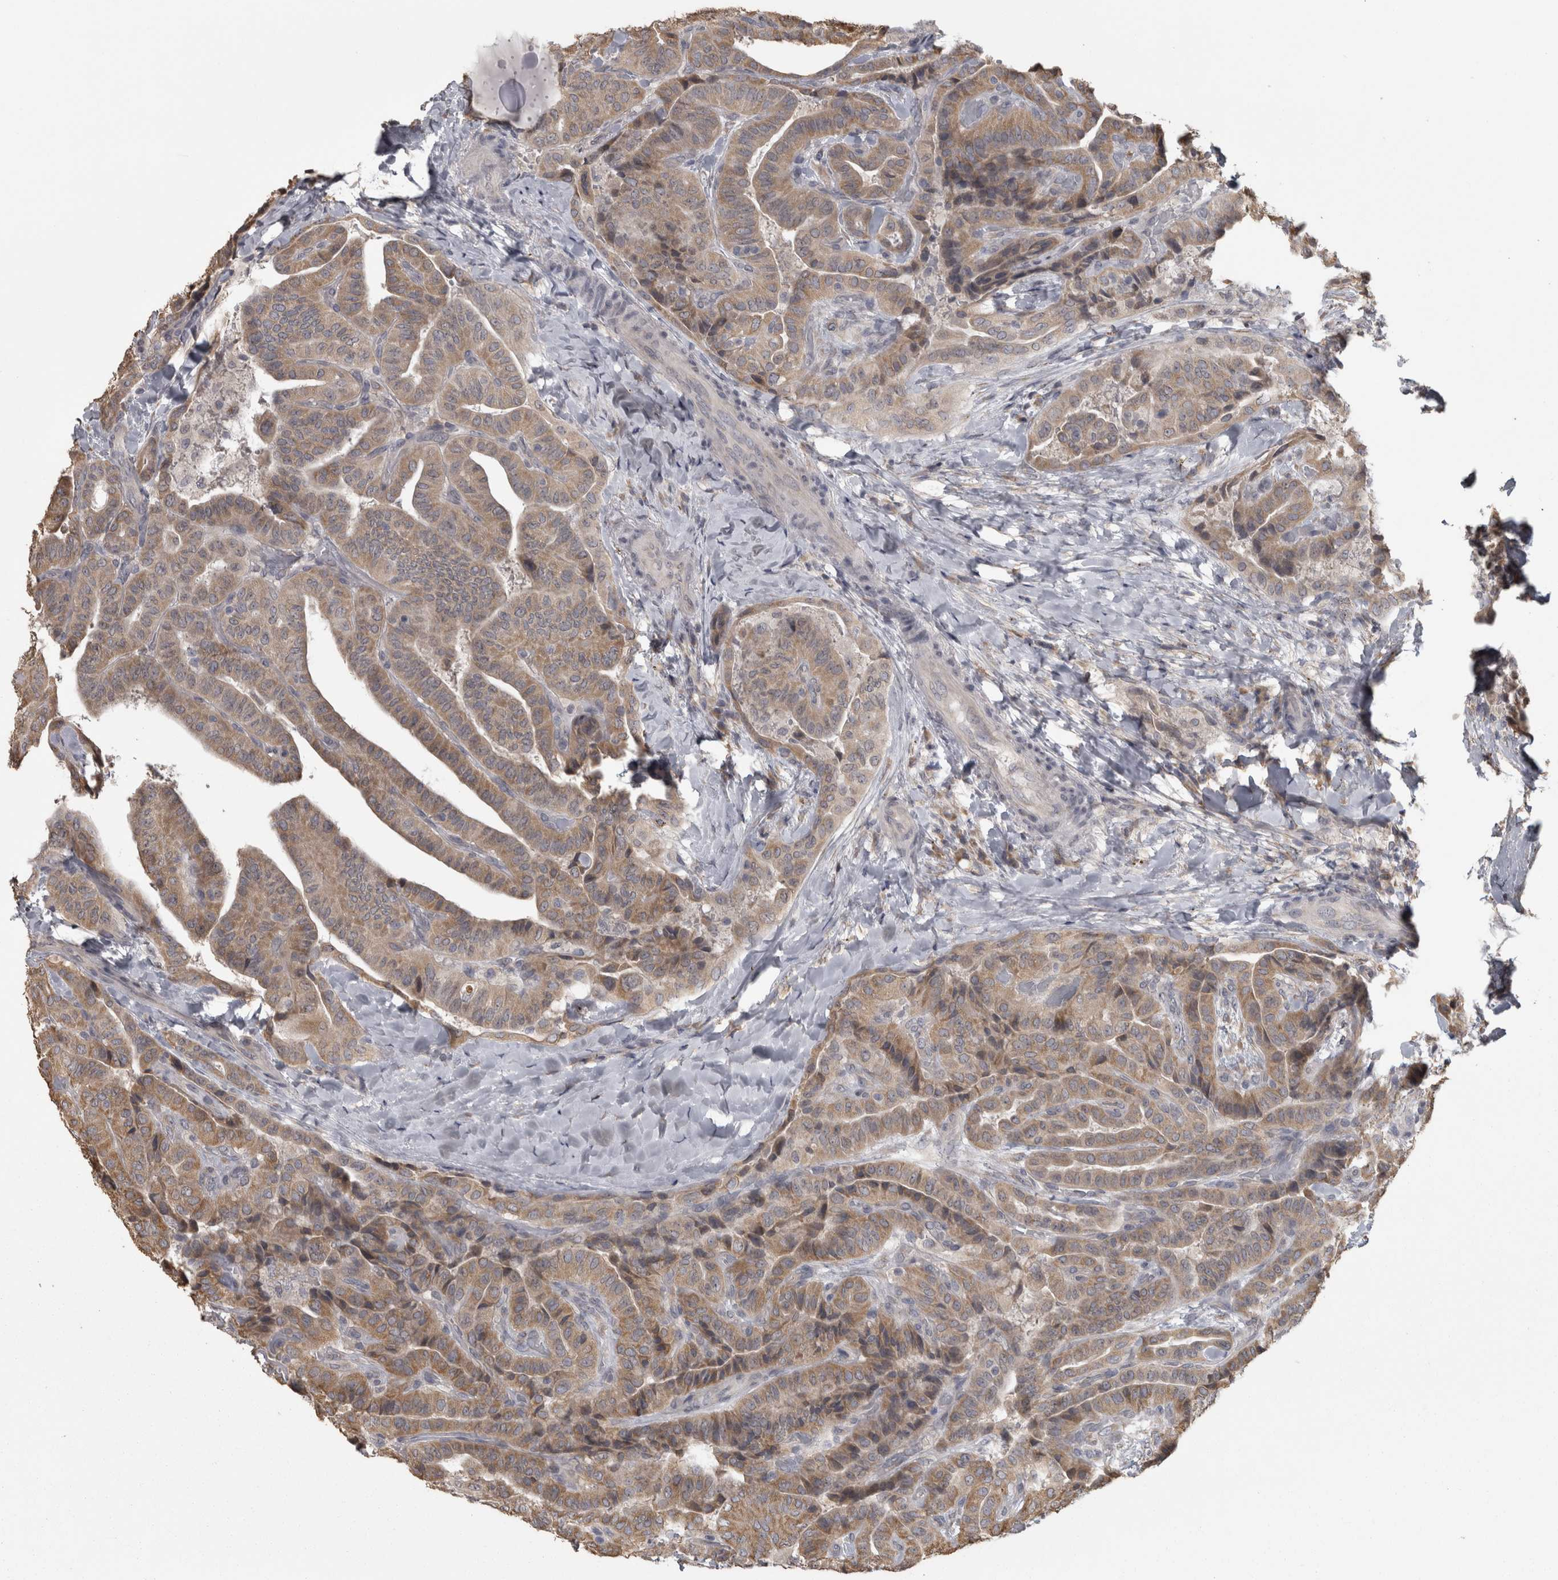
{"staining": {"intensity": "weak", "quantity": ">75%", "location": "cytoplasmic/membranous"}, "tissue": "thyroid cancer", "cell_type": "Tumor cells", "image_type": "cancer", "snomed": [{"axis": "morphology", "description": "Papillary adenocarcinoma, NOS"}, {"axis": "topography", "description": "Thyroid gland"}], "caption": "This histopathology image exhibits thyroid cancer (papillary adenocarcinoma) stained with immunohistochemistry to label a protein in brown. The cytoplasmic/membranous of tumor cells show weak positivity for the protein. Nuclei are counter-stained blue.", "gene": "RAB29", "patient": {"sex": "male", "age": 77}}